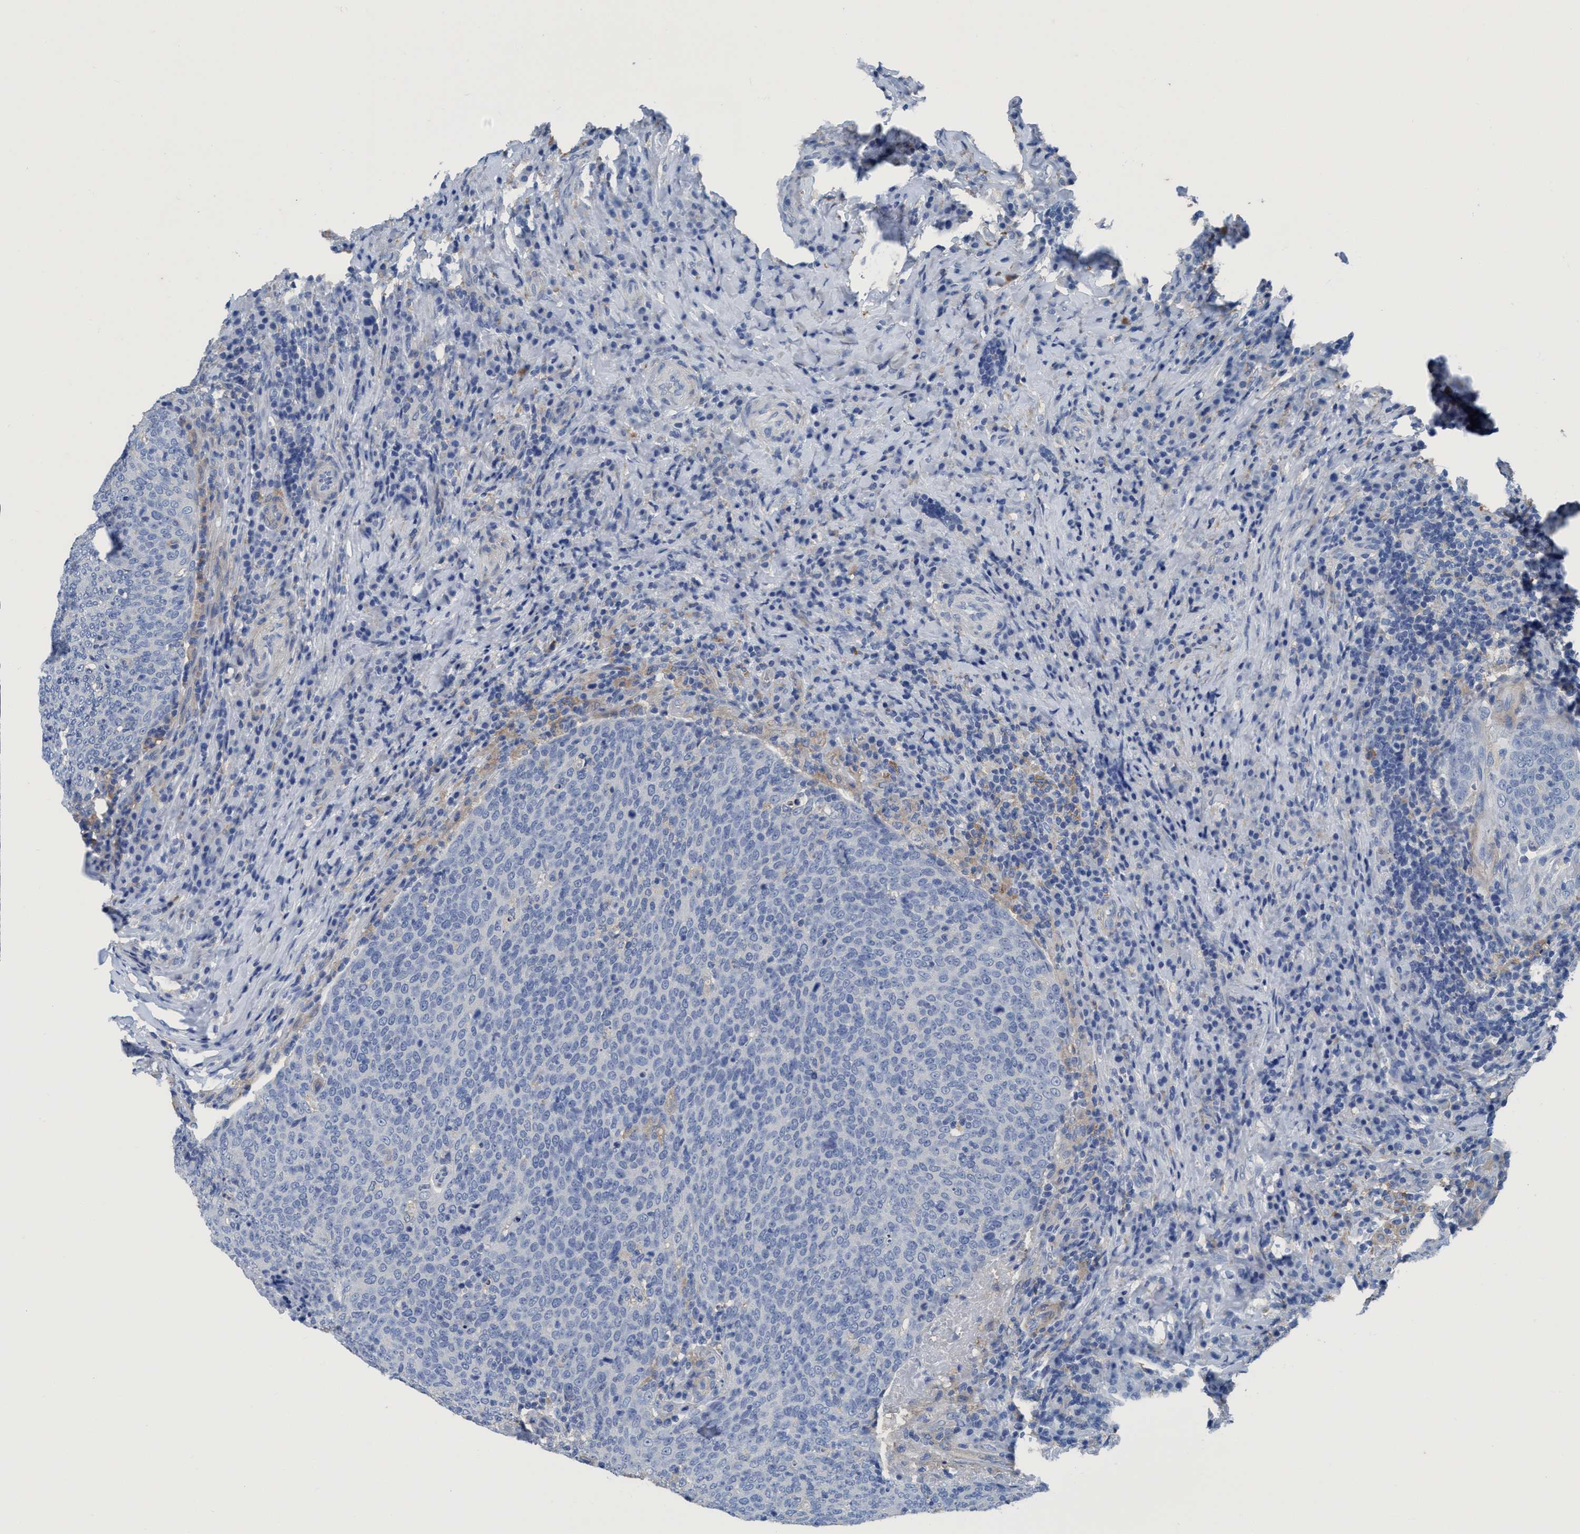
{"staining": {"intensity": "negative", "quantity": "none", "location": "none"}, "tissue": "head and neck cancer", "cell_type": "Tumor cells", "image_type": "cancer", "snomed": [{"axis": "morphology", "description": "Squamous cell carcinoma, NOS"}, {"axis": "morphology", "description": "Squamous cell carcinoma, metastatic, NOS"}, {"axis": "topography", "description": "Lymph node"}, {"axis": "topography", "description": "Head-Neck"}], "caption": "Head and neck cancer stained for a protein using immunohistochemistry (IHC) shows no staining tumor cells.", "gene": "DNAI1", "patient": {"sex": "male", "age": 62}}